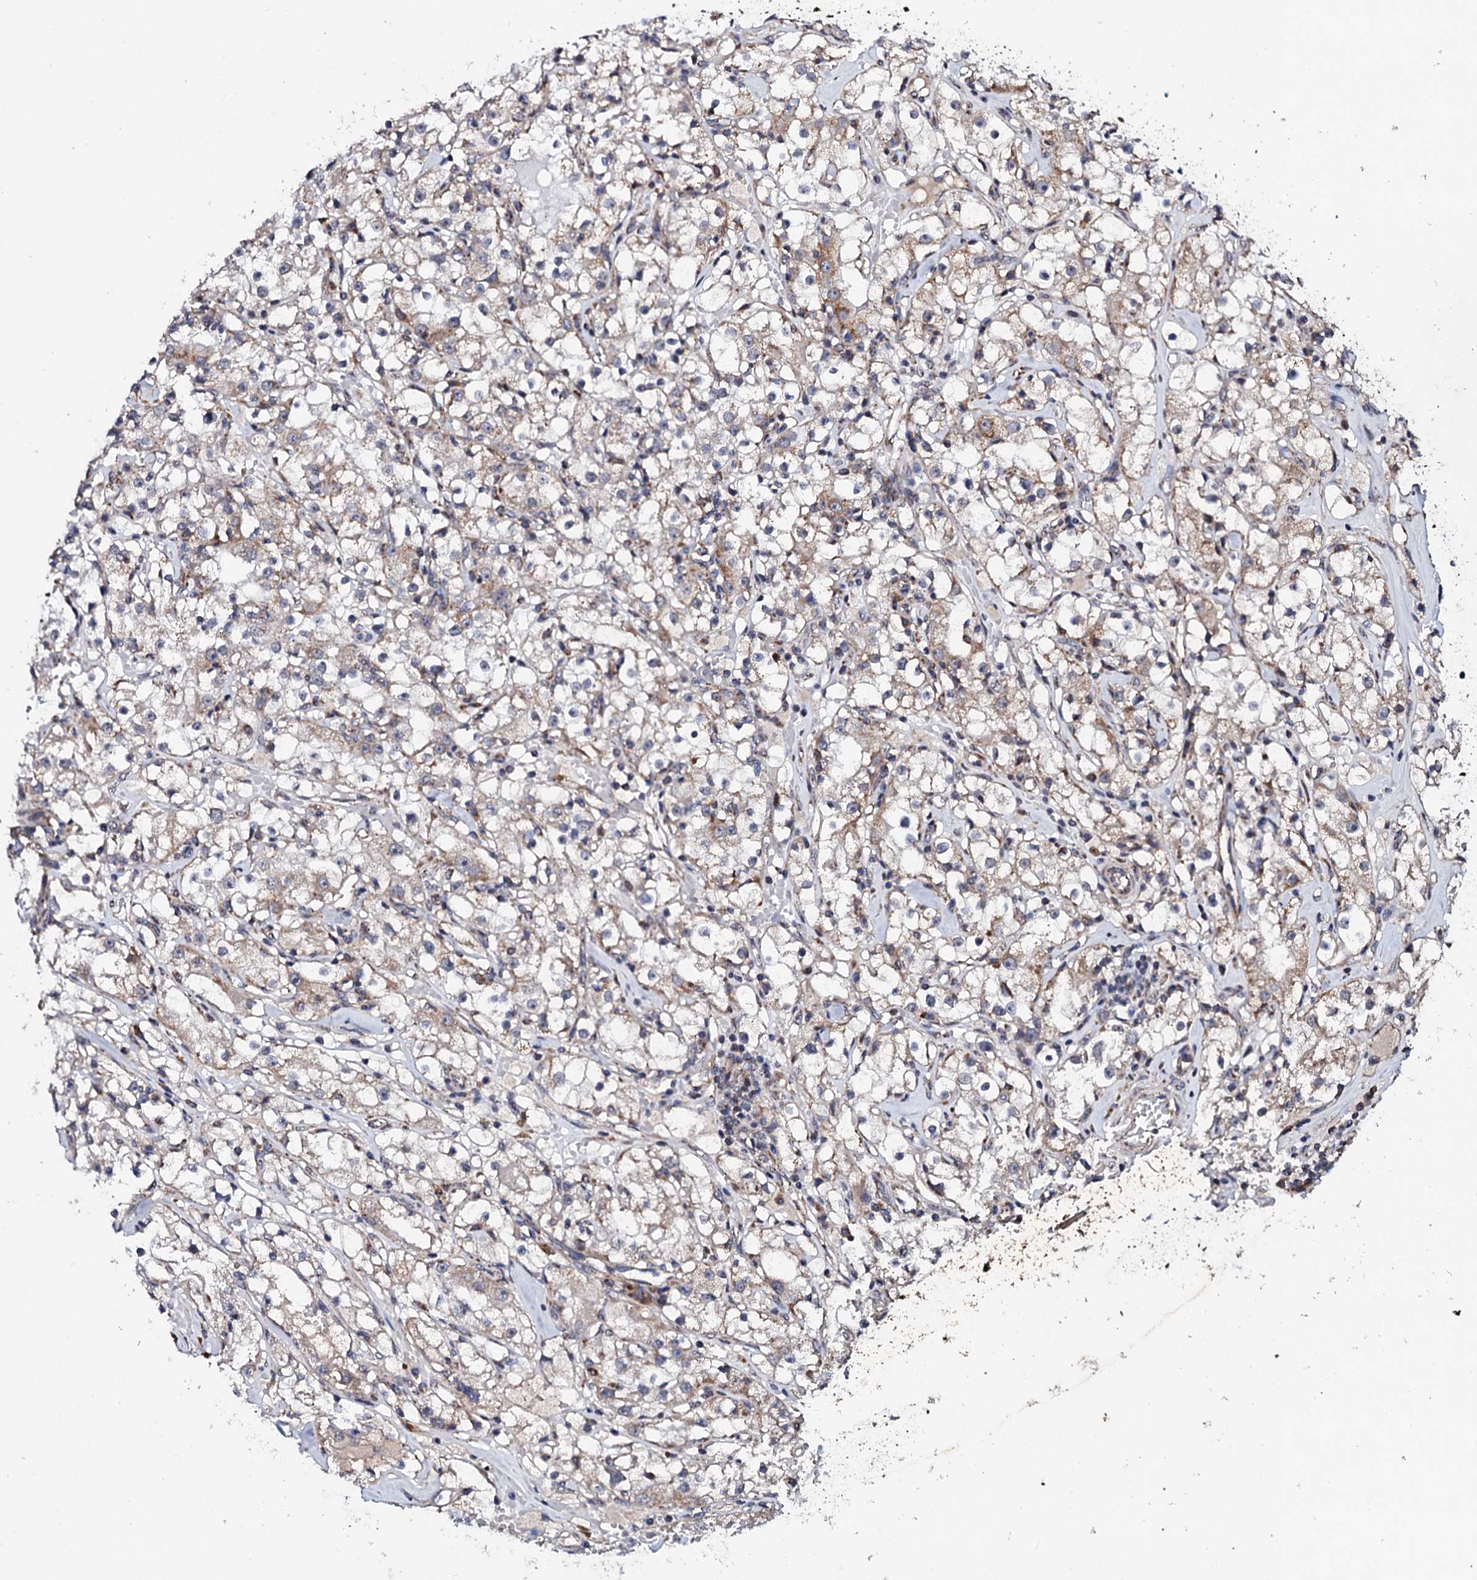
{"staining": {"intensity": "weak", "quantity": "25%-75%", "location": "cytoplasmic/membranous"}, "tissue": "renal cancer", "cell_type": "Tumor cells", "image_type": "cancer", "snomed": [{"axis": "morphology", "description": "Adenocarcinoma, NOS"}, {"axis": "topography", "description": "Kidney"}], "caption": "Renal cancer (adenocarcinoma) stained with immunohistochemistry exhibits weak cytoplasmic/membranous positivity in about 25%-75% of tumor cells.", "gene": "MTIF3", "patient": {"sex": "male", "age": 56}}